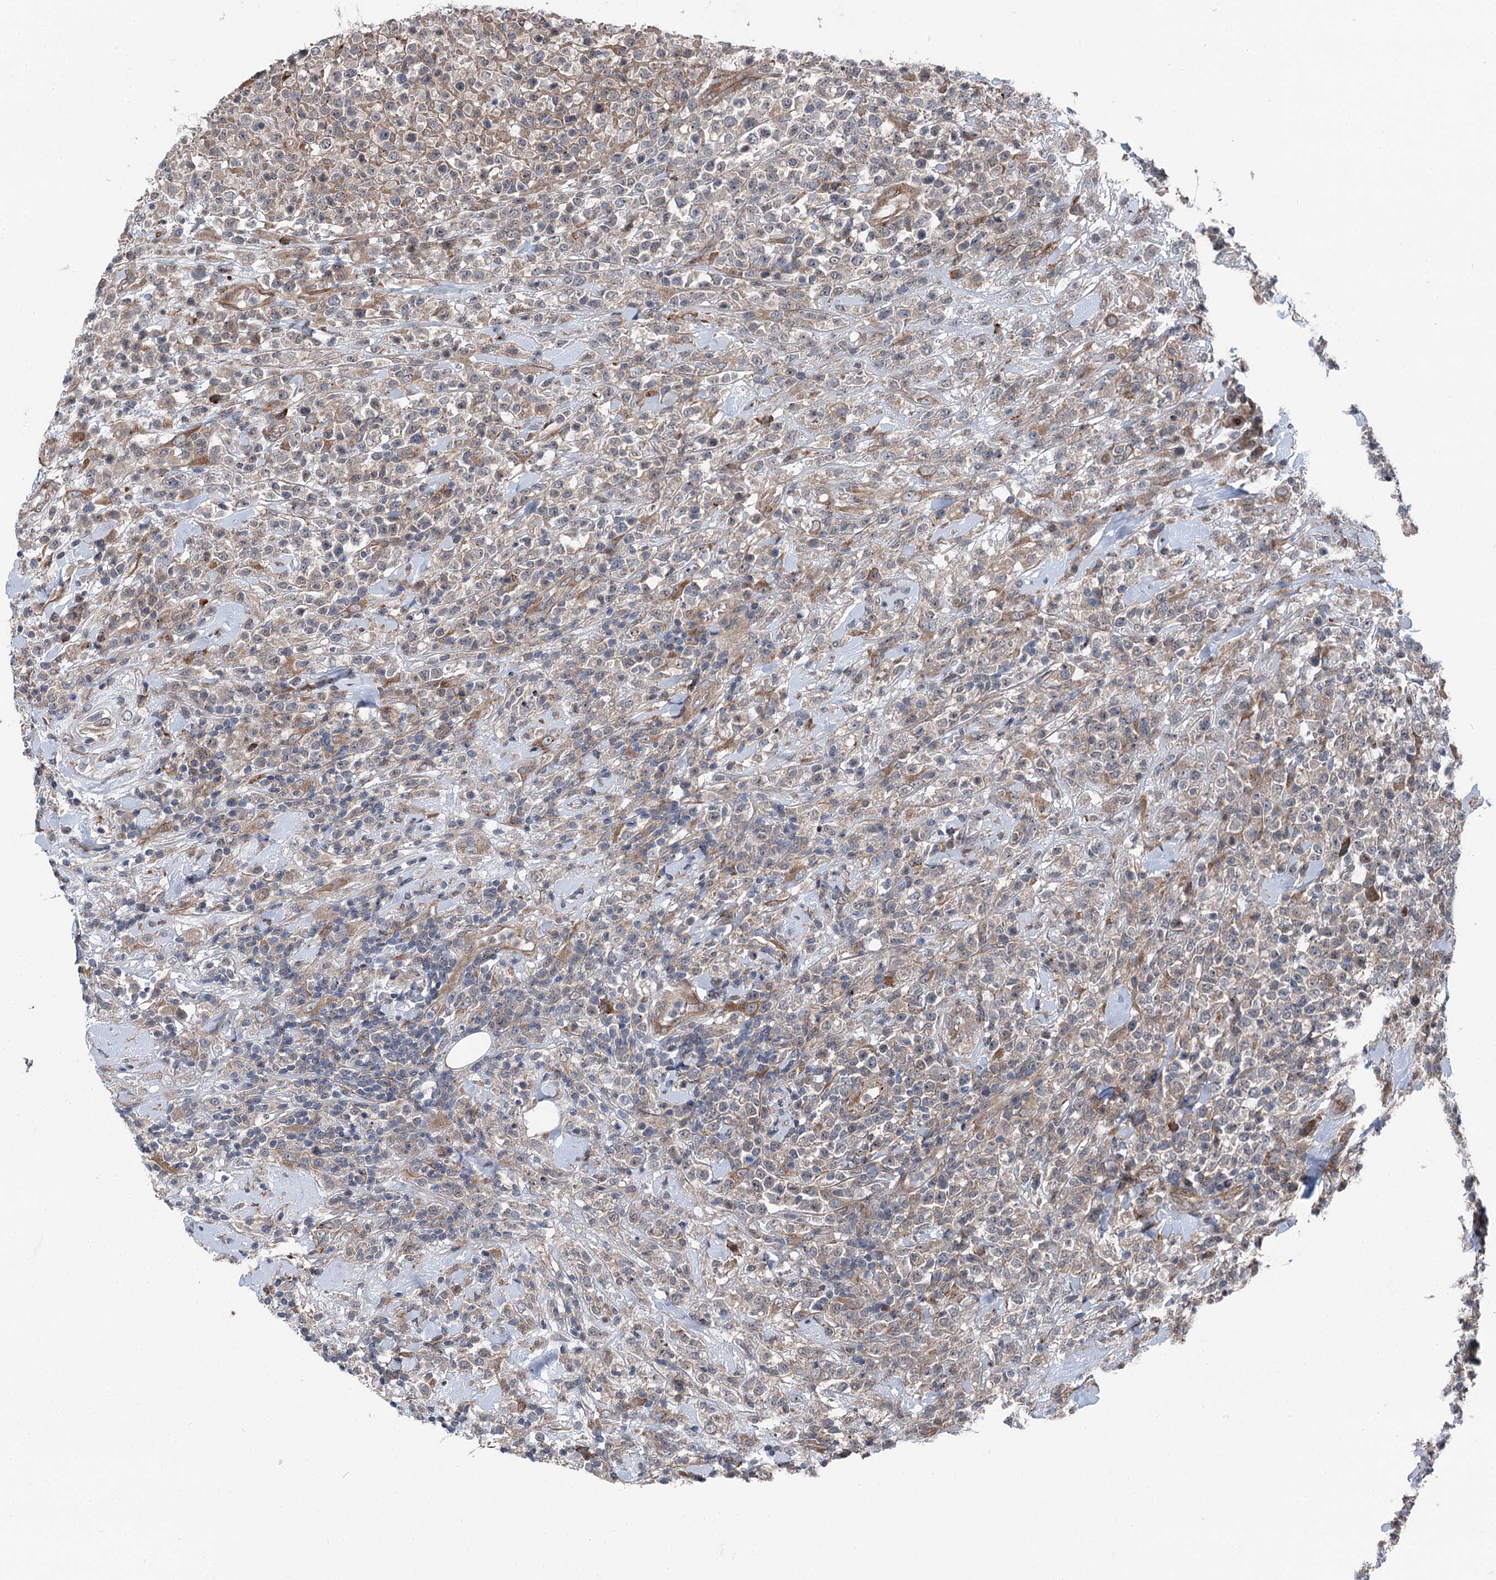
{"staining": {"intensity": "negative", "quantity": "none", "location": "none"}, "tissue": "lymphoma", "cell_type": "Tumor cells", "image_type": "cancer", "snomed": [{"axis": "morphology", "description": "Malignant lymphoma, non-Hodgkin's type, High grade"}, {"axis": "topography", "description": "Colon"}], "caption": "IHC of lymphoma displays no staining in tumor cells.", "gene": "POLR1D", "patient": {"sex": "female", "age": 53}}